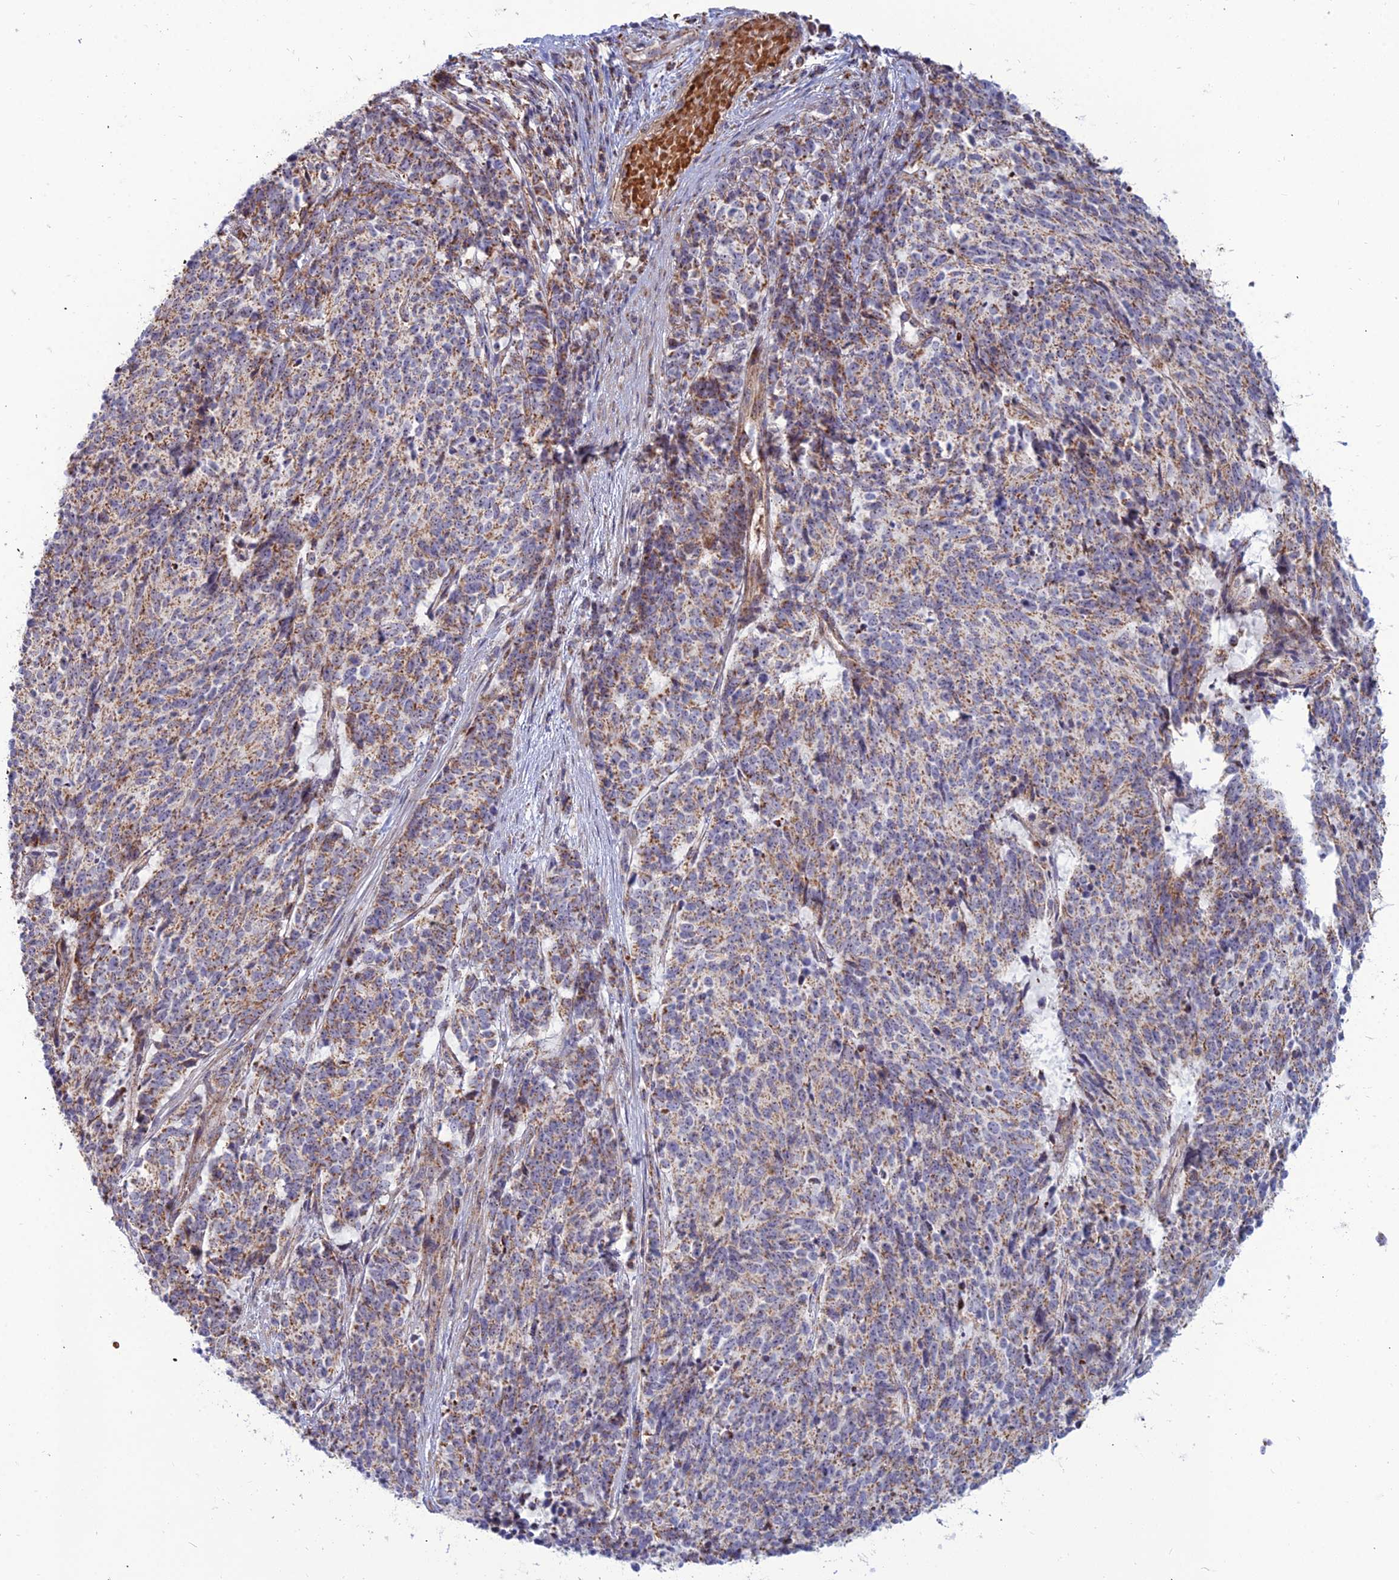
{"staining": {"intensity": "moderate", "quantity": ">75%", "location": "cytoplasmic/membranous"}, "tissue": "cervical cancer", "cell_type": "Tumor cells", "image_type": "cancer", "snomed": [{"axis": "morphology", "description": "Squamous cell carcinoma, NOS"}, {"axis": "topography", "description": "Cervix"}], "caption": "Immunohistochemistry histopathology image of human cervical cancer (squamous cell carcinoma) stained for a protein (brown), which demonstrates medium levels of moderate cytoplasmic/membranous expression in about >75% of tumor cells.", "gene": "SLC35F4", "patient": {"sex": "female", "age": 29}}